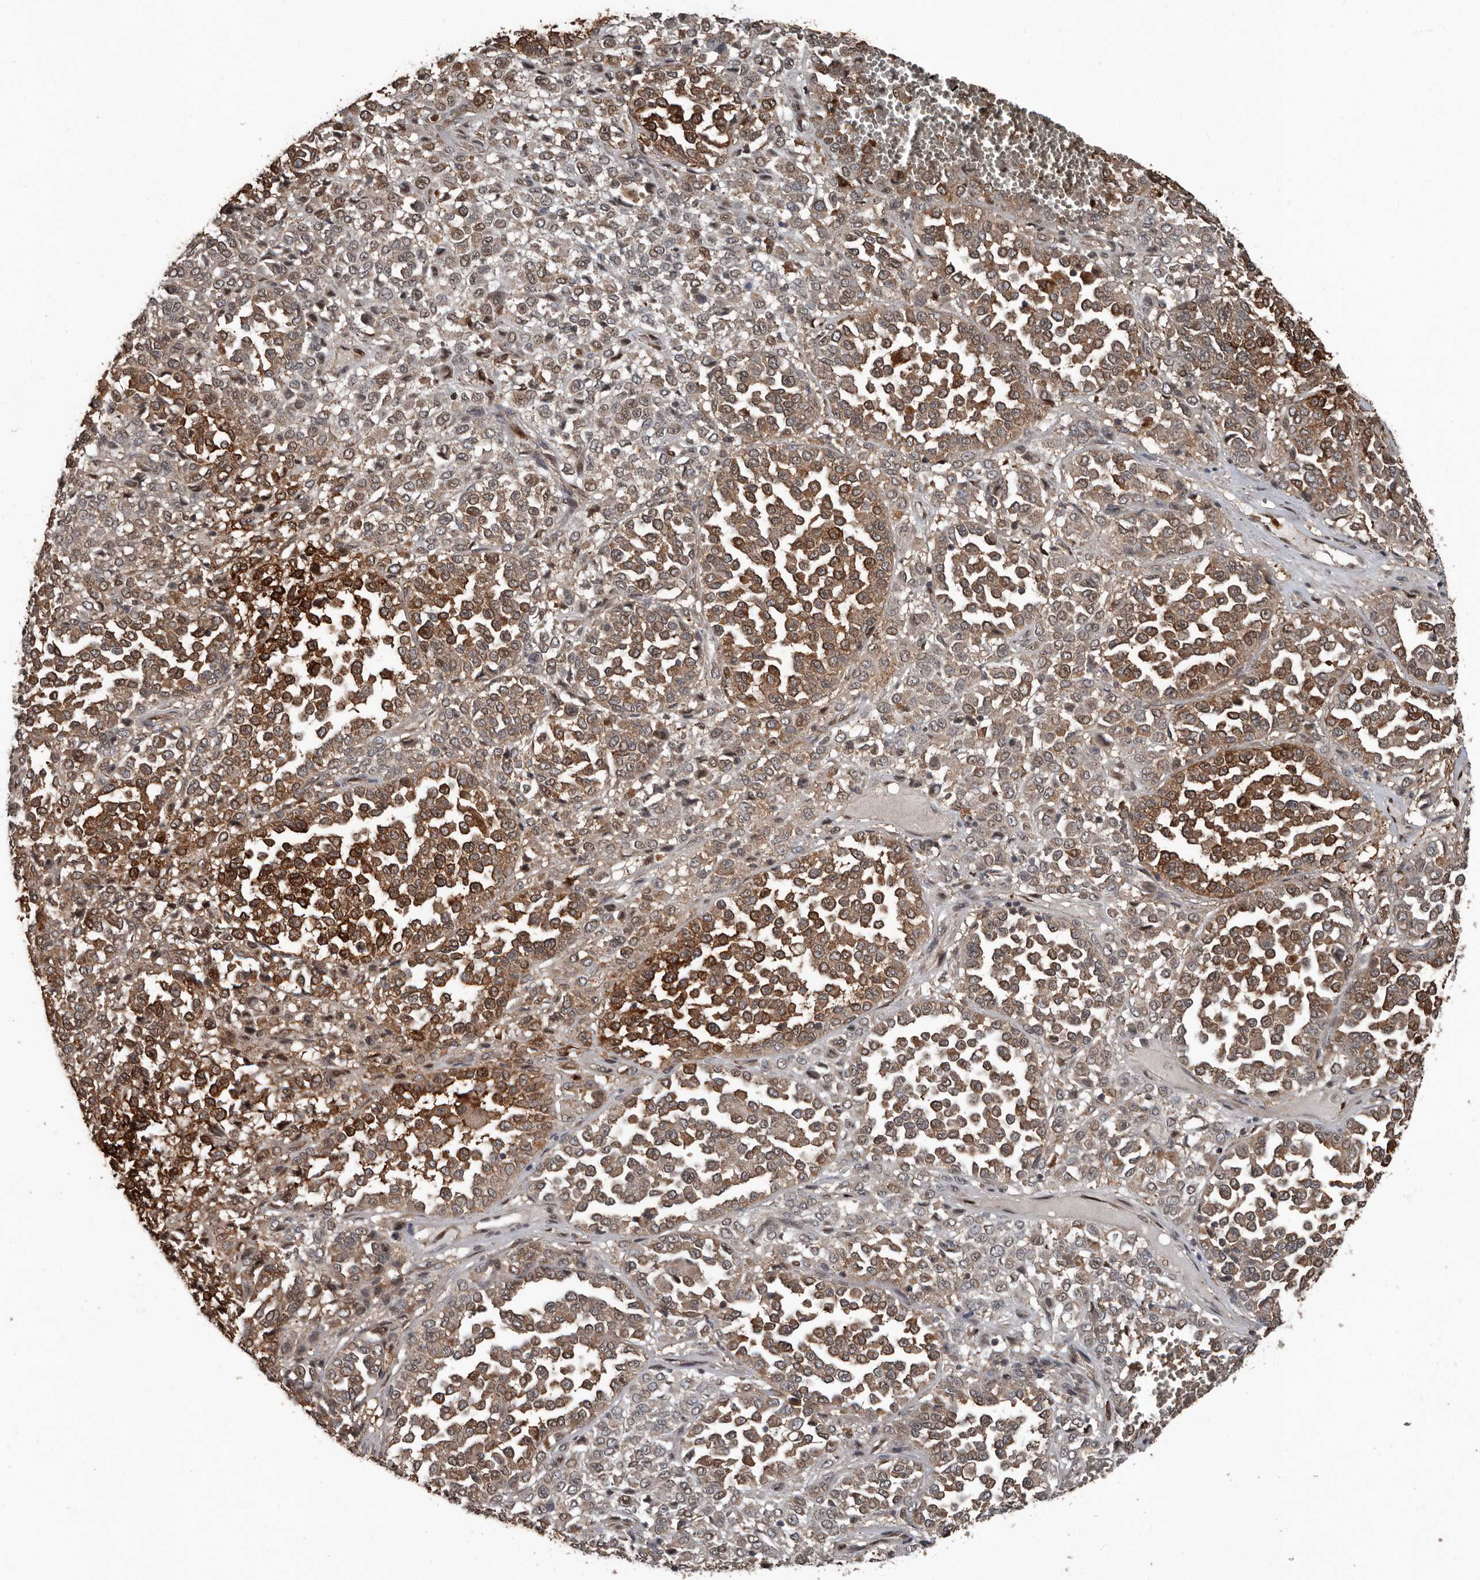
{"staining": {"intensity": "moderate", "quantity": ">75%", "location": "cytoplasmic/membranous,nuclear"}, "tissue": "melanoma", "cell_type": "Tumor cells", "image_type": "cancer", "snomed": [{"axis": "morphology", "description": "Malignant melanoma, Metastatic site"}, {"axis": "topography", "description": "Pancreas"}], "caption": "The image reveals staining of melanoma, revealing moderate cytoplasmic/membranous and nuclear protein staining (brown color) within tumor cells.", "gene": "FSBP", "patient": {"sex": "female", "age": 30}}